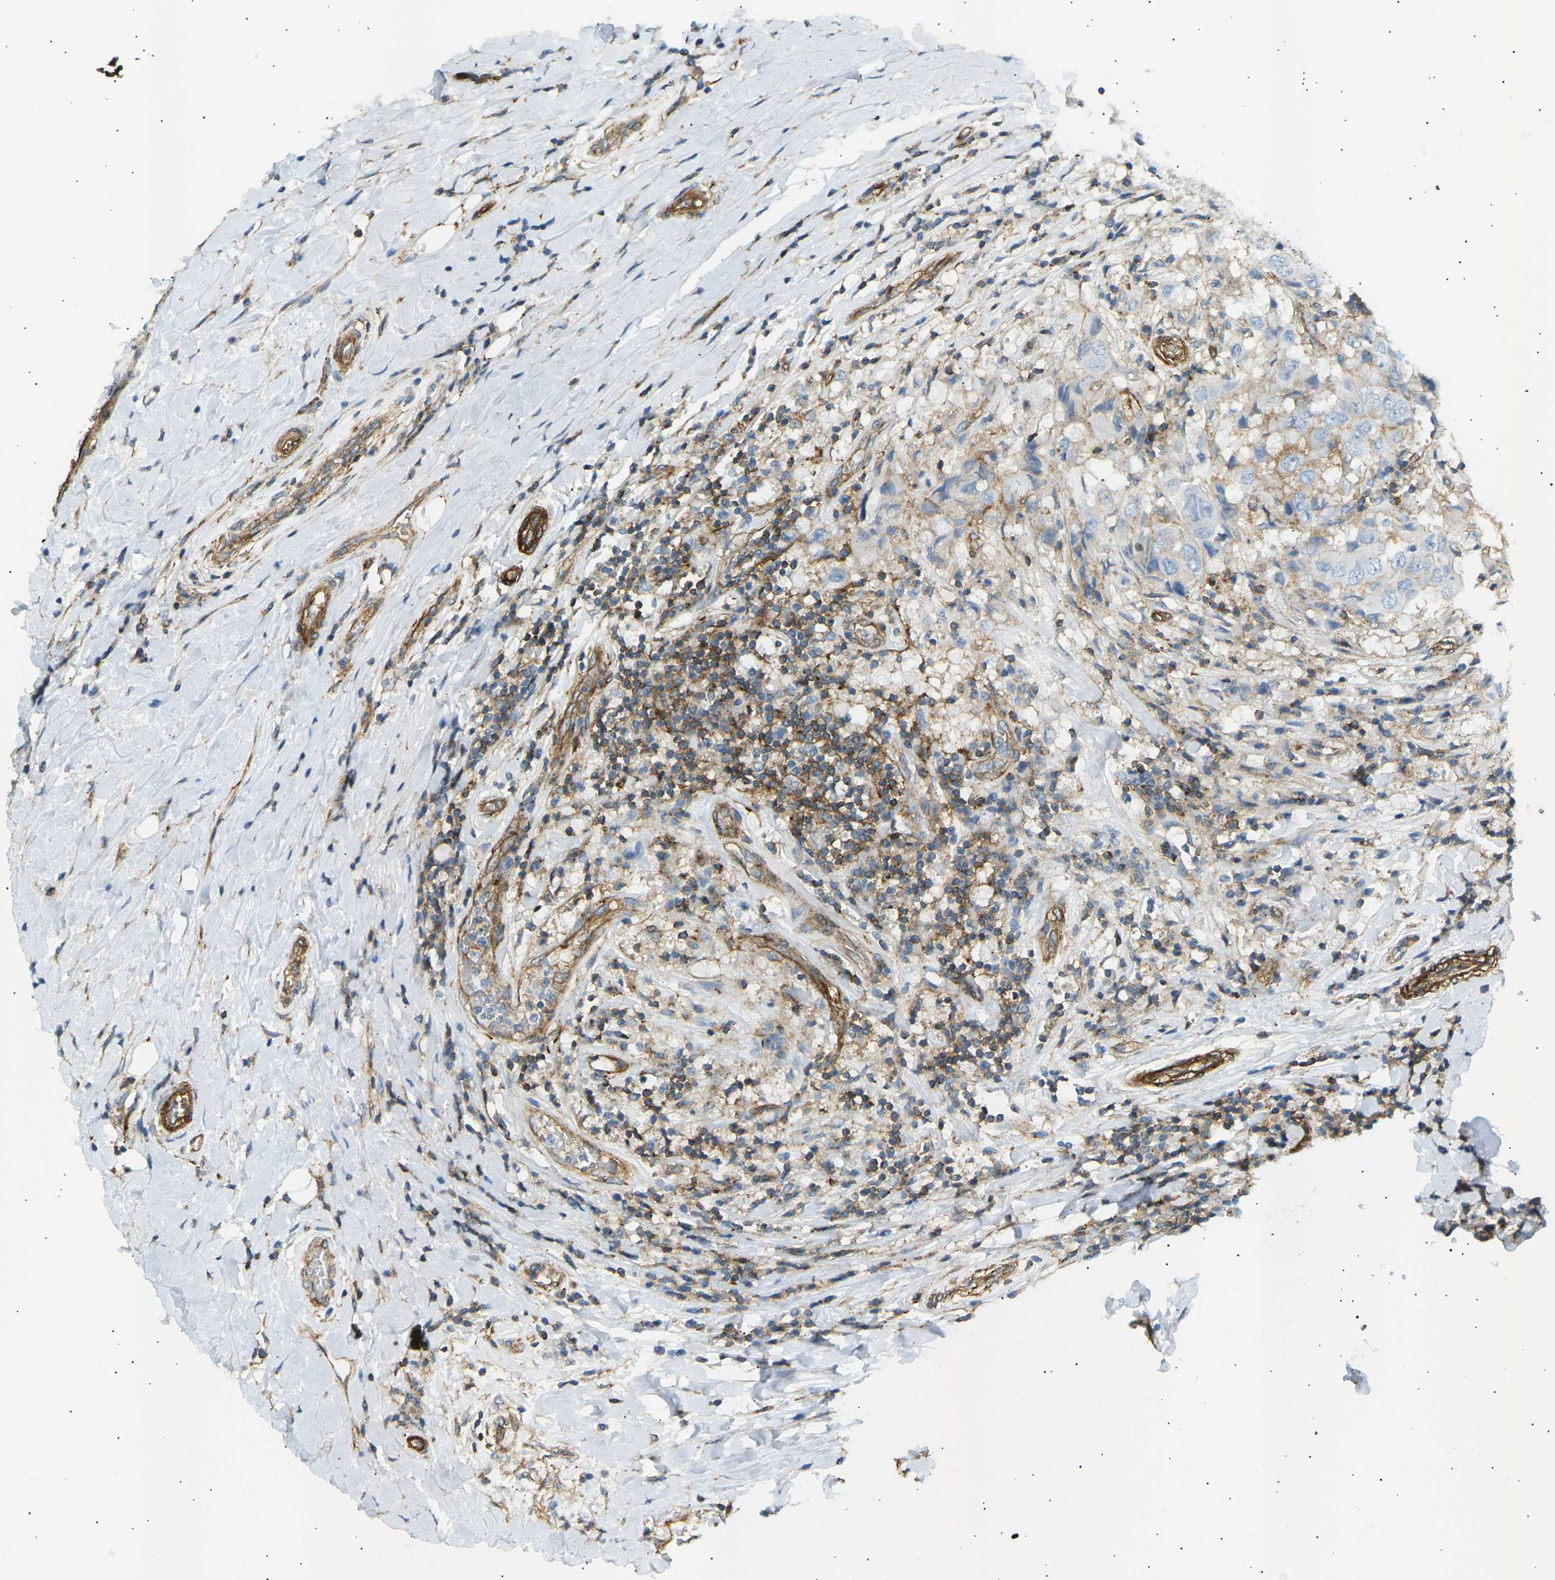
{"staining": {"intensity": "moderate", "quantity": "<25%", "location": "cytoplasmic/membranous"}, "tissue": "breast cancer", "cell_type": "Tumor cells", "image_type": "cancer", "snomed": [{"axis": "morphology", "description": "Duct carcinoma"}, {"axis": "topography", "description": "Breast"}], "caption": "The image reveals immunohistochemical staining of breast cancer. There is moderate cytoplasmic/membranous expression is identified in about <25% of tumor cells.", "gene": "ATP2B4", "patient": {"sex": "female", "age": 27}}